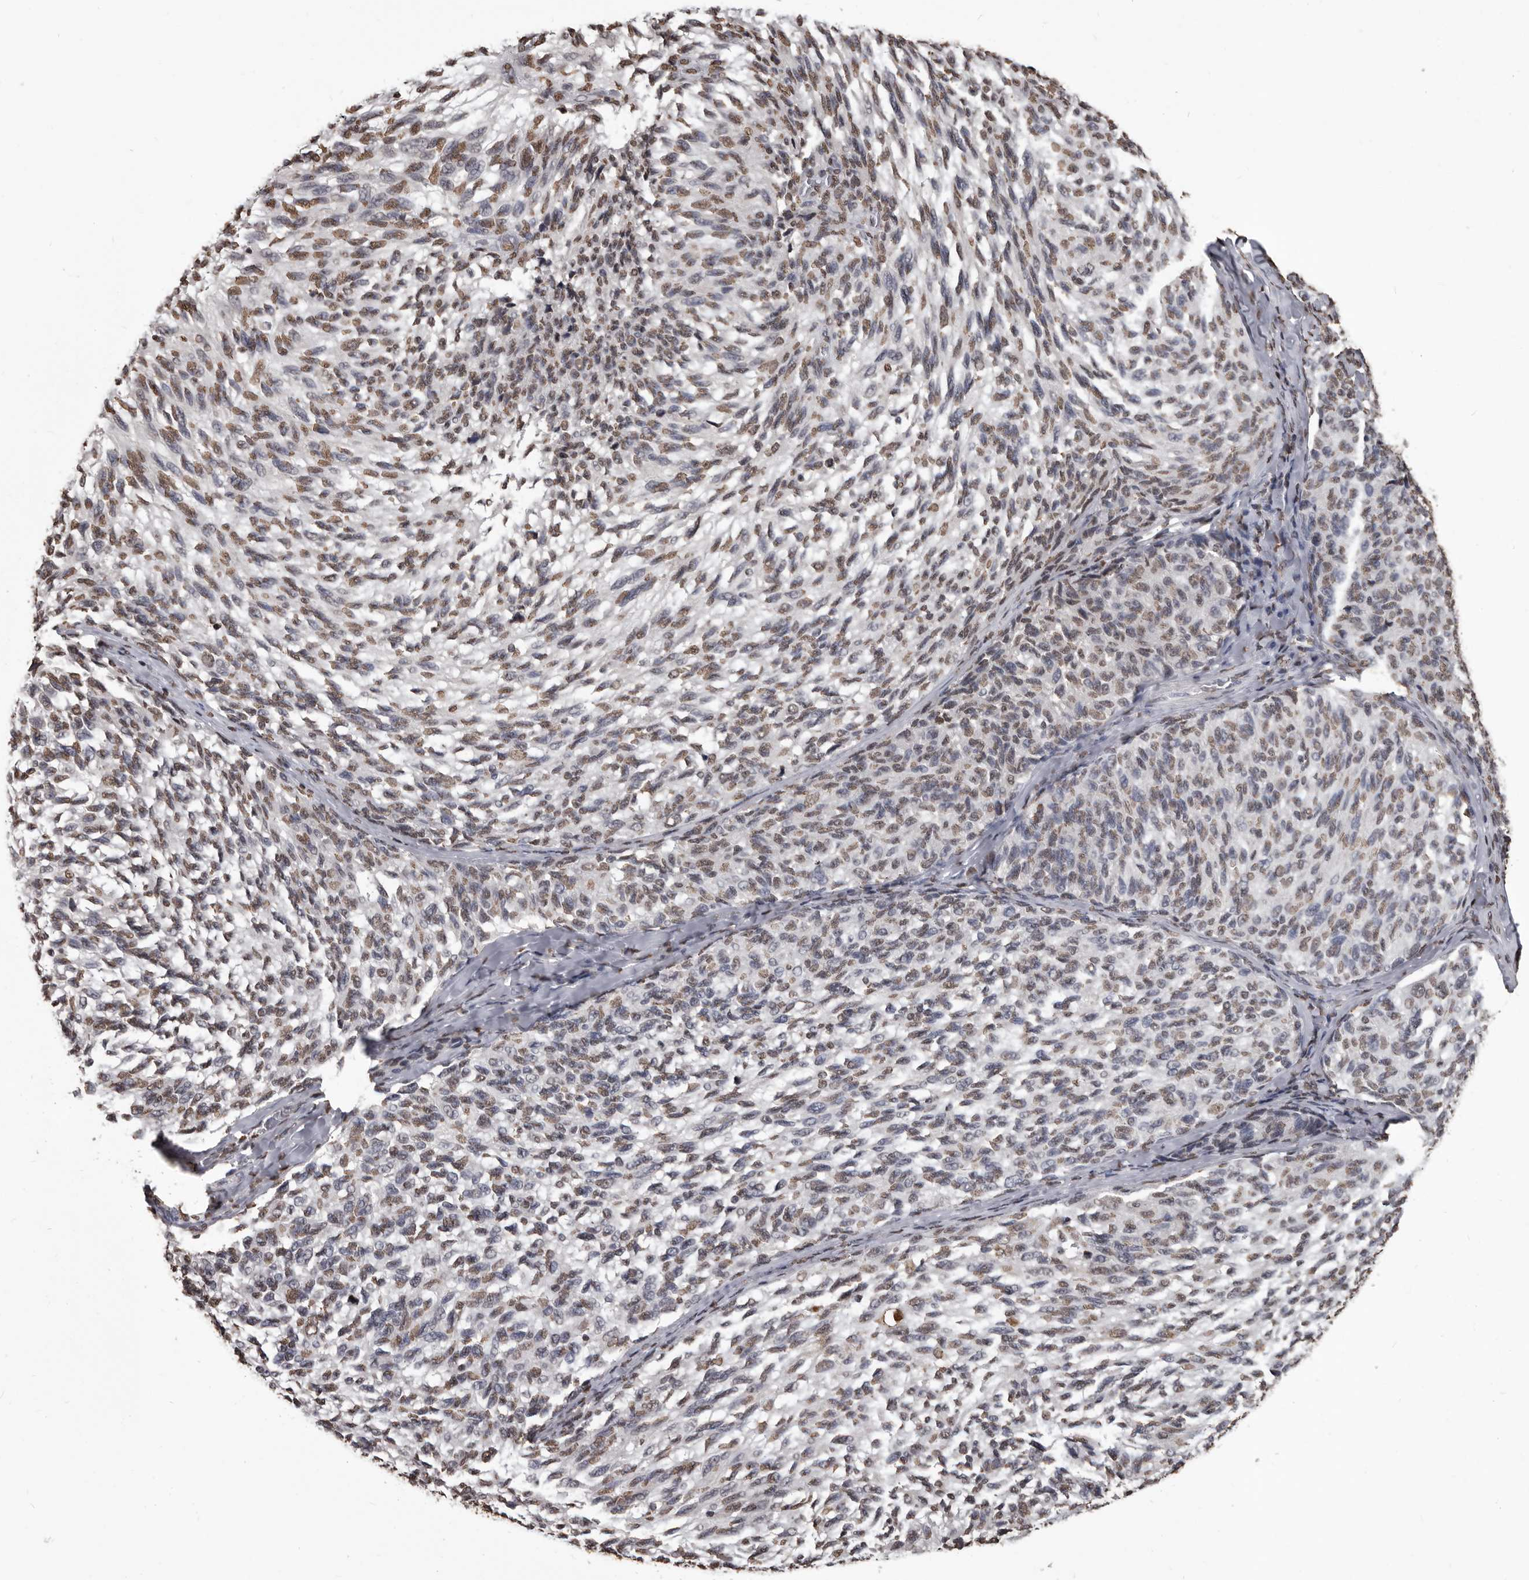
{"staining": {"intensity": "moderate", "quantity": ">75%", "location": "nuclear"}, "tissue": "melanoma", "cell_type": "Tumor cells", "image_type": "cancer", "snomed": [{"axis": "morphology", "description": "Malignant melanoma, NOS"}, {"axis": "topography", "description": "Skin"}], "caption": "Protein expression analysis of melanoma displays moderate nuclear expression in about >75% of tumor cells.", "gene": "AHR", "patient": {"sex": "female", "age": 73}}